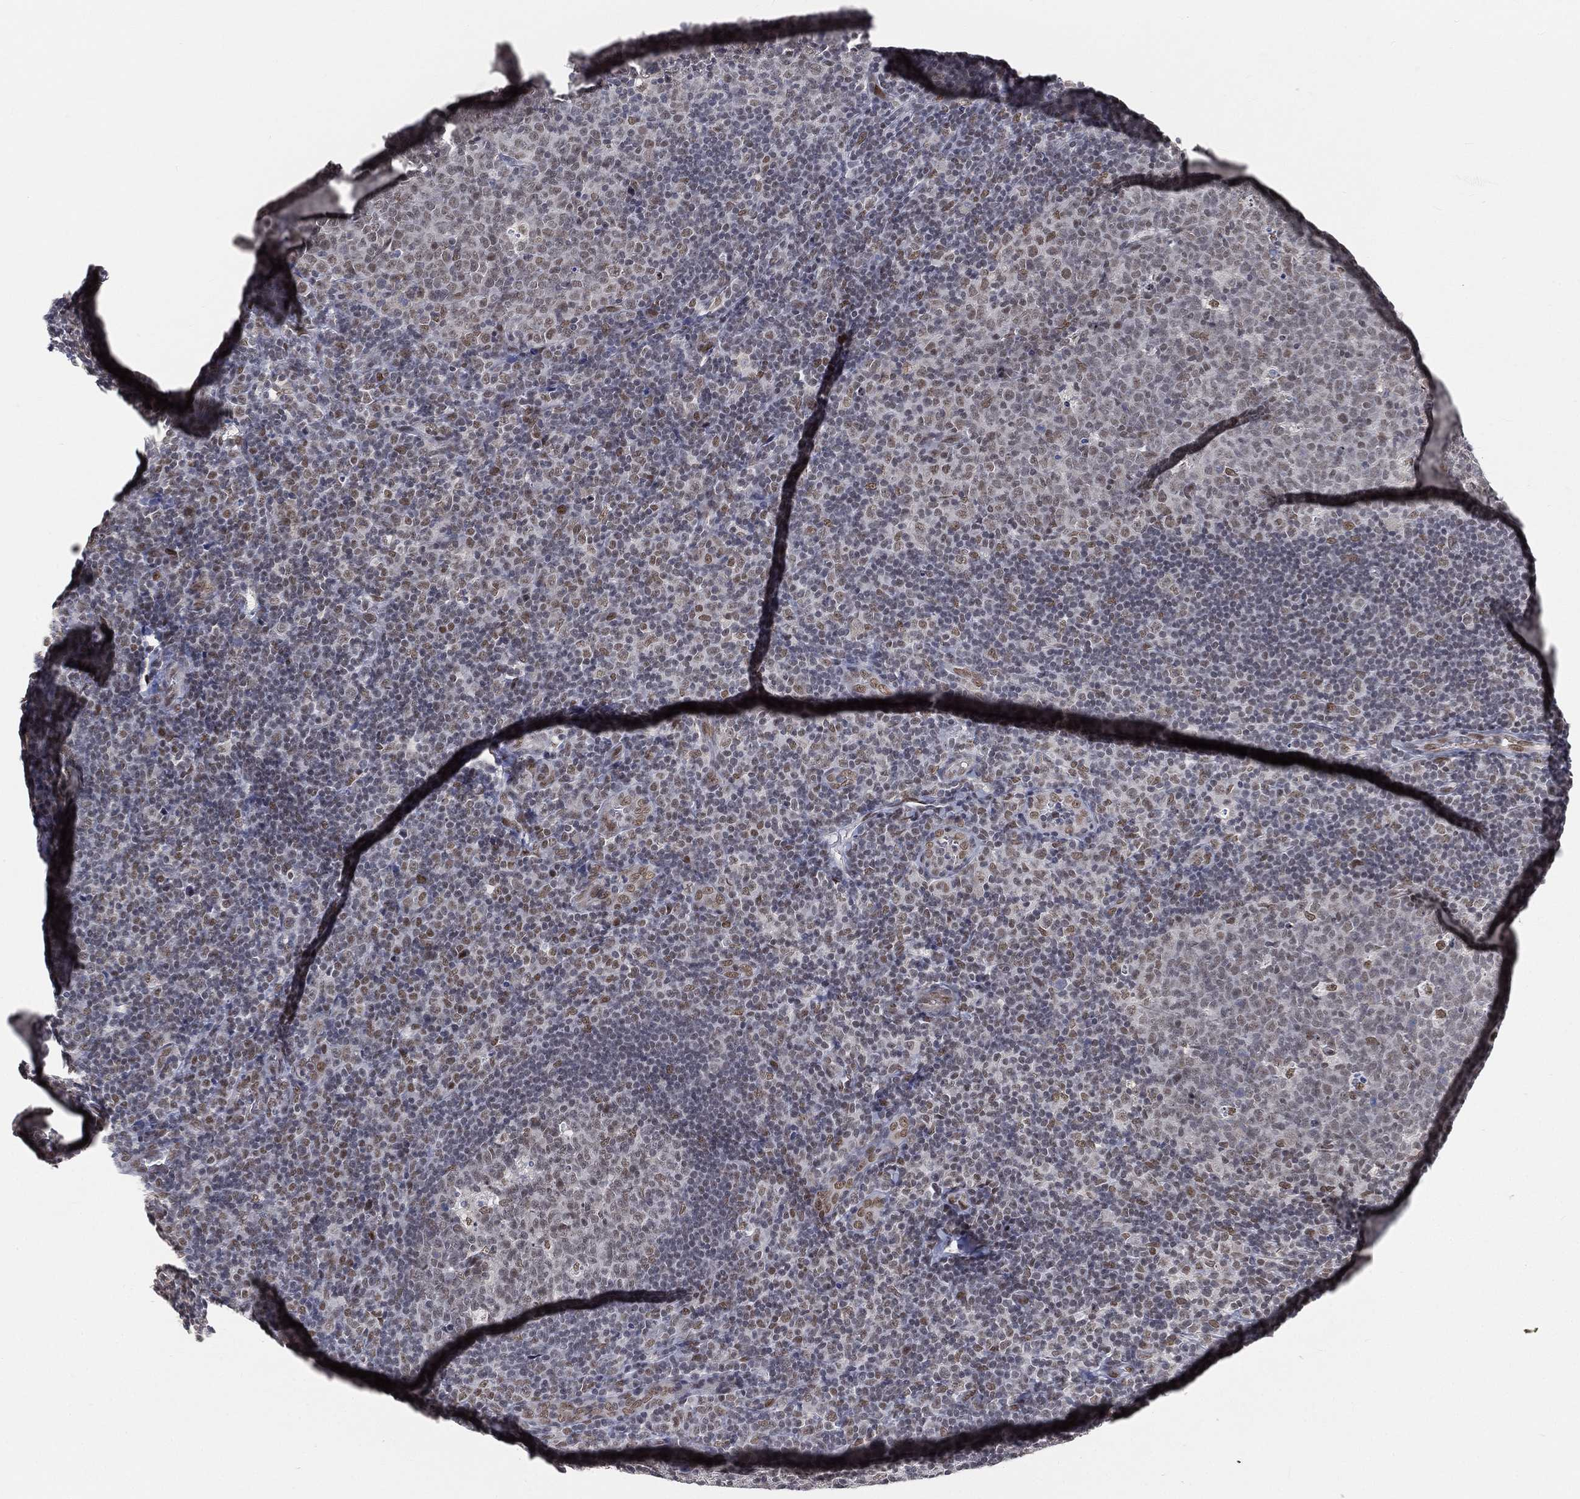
{"staining": {"intensity": "weak", "quantity": "<25%", "location": "nuclear"}, "tissue": "tonsil", "cell_type": "Germinal center cells", "image_type": "normal", "snomed": [{"axis": "morphology", "description": "Normal tissue, NOS"}, {"axis": "topography", "description": "Tonsil"}], "caption": "High magnification brightfield microscopy of normal tonsil stained with DAB (brown) and counterstained with hematoxylin (blue): germinal center cells show no significant positivity. The staining was performed using DAB to visualize the protein expression in brown, while the nuclei were stained in blue with hematoxylin (Magnification: 20x).", "gene": "YLPM1", "patient": {"sex": "female", "age": 5}}